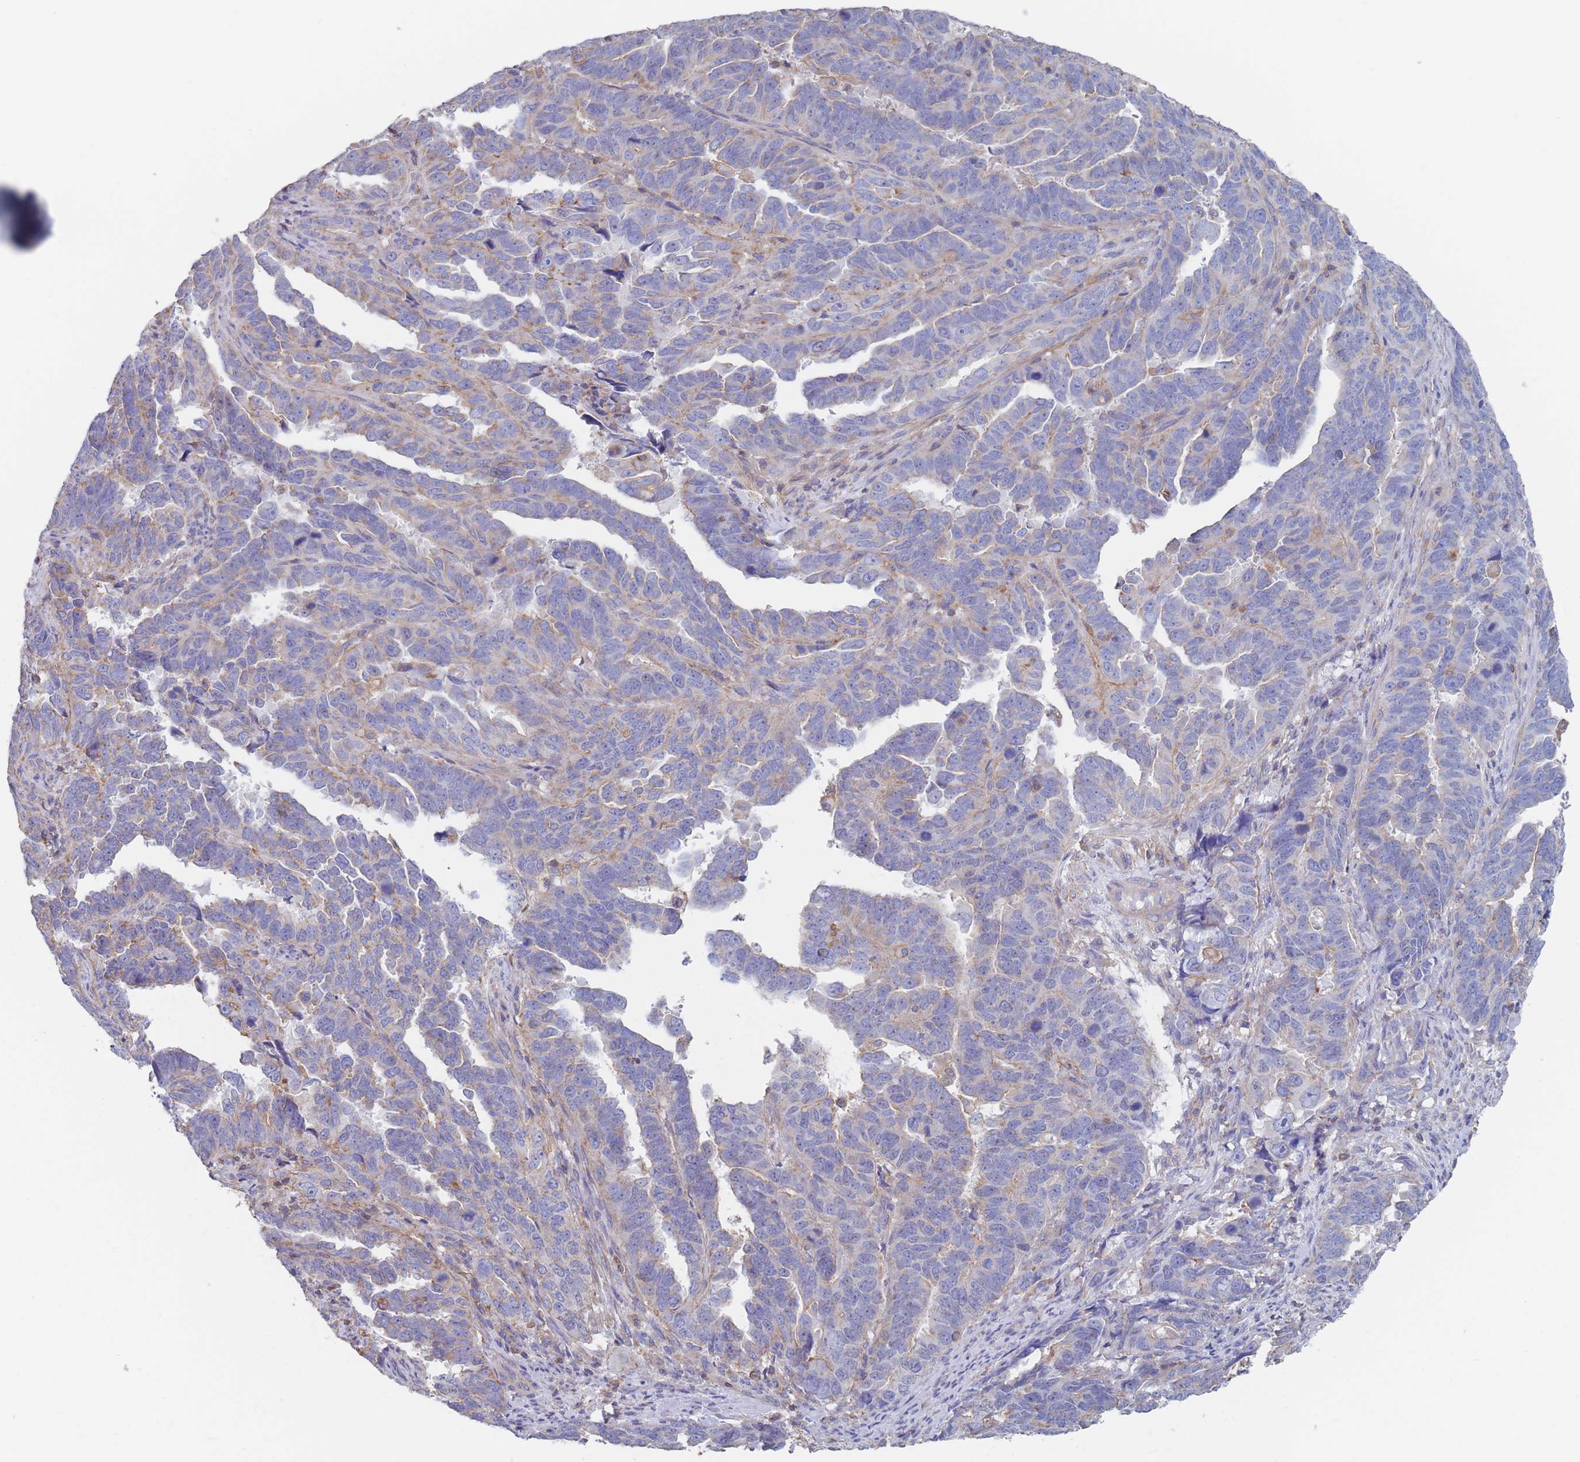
{"staining": {"intensity": "negative", "quantity": "none", "location": "none"}, "tissue": "endometrial cancer", "cell_type": "Tumor cells", "image_type": "cancer", "snomed": [{"axis": "morphology", "description": "Adenocarcinoma, NOS"}, {"axis": "topography", "description": "Endometrium"}], "caption": "This micrograph is of endometrial cancer stained with immunohistochemistry (IHC) to label a protein in brown with the nuclei are counter-stained blue. There is no positivity in tumor cells.", "gene": "ADH1A", "patient": {"sex": "female", "age": 65}}